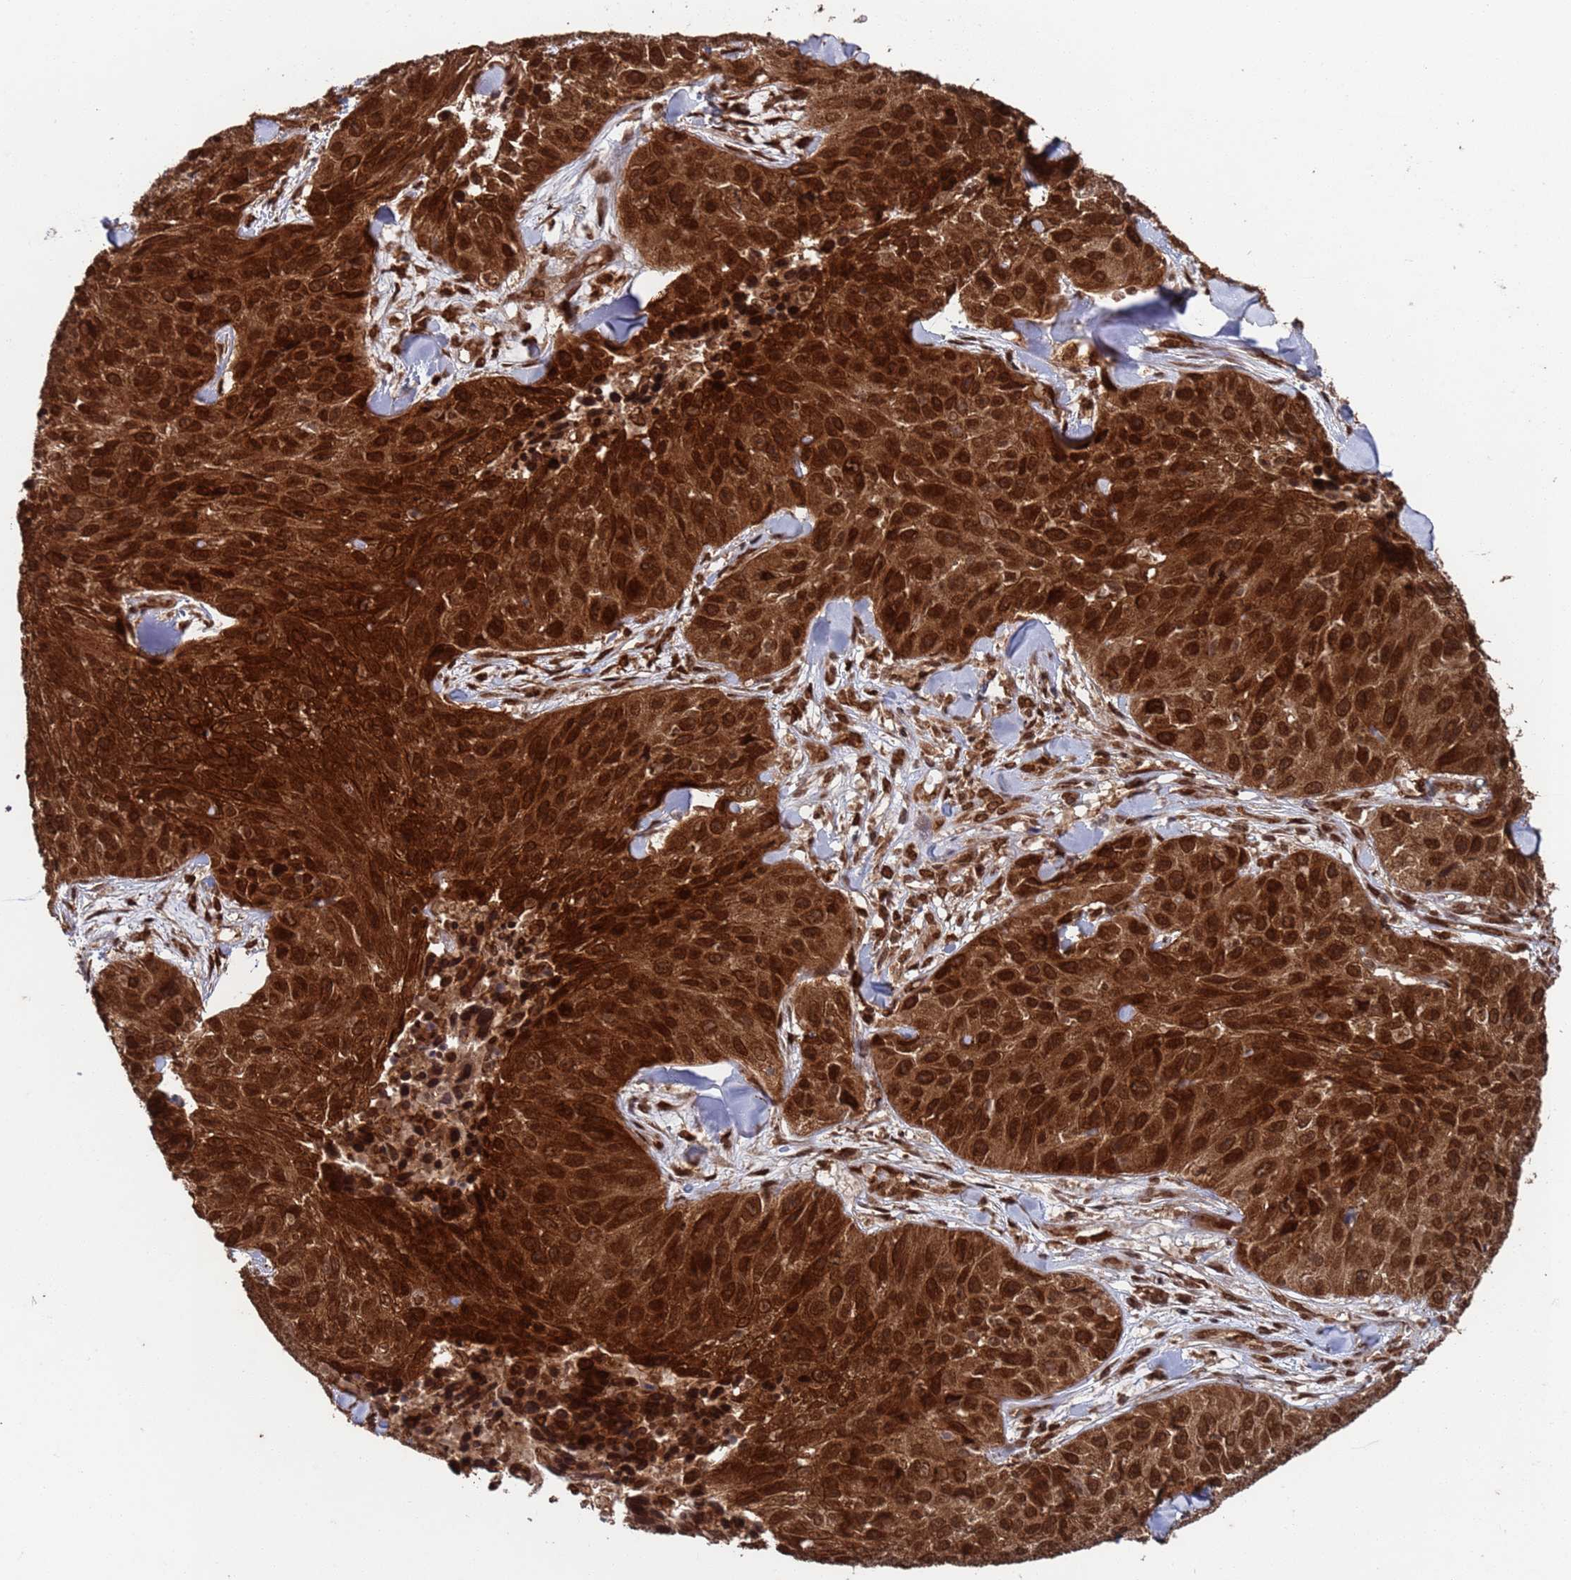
{"staining": {"intensity": "strong", "quantity": ">75%", "location": "cytoplasmic/membranous,nuclear"}, "tissue": "skin cancer", "cell_type": "Tumor cells", "image_type": "cancer", "snomed": [{"axis": "morphology", "description": "Squamous cell carcinoma, NOS"}, {"axis": "topography", "description": "Skin"}], "caption": "This photomicrograph demonstrates IHC staining of human skin cancer, with high strong cytoplasmic/membranous and nuclear expression in about >75% of tumor cells.", "gene": "FUBP3", "patient": {"sex": "female", "age": 87}}